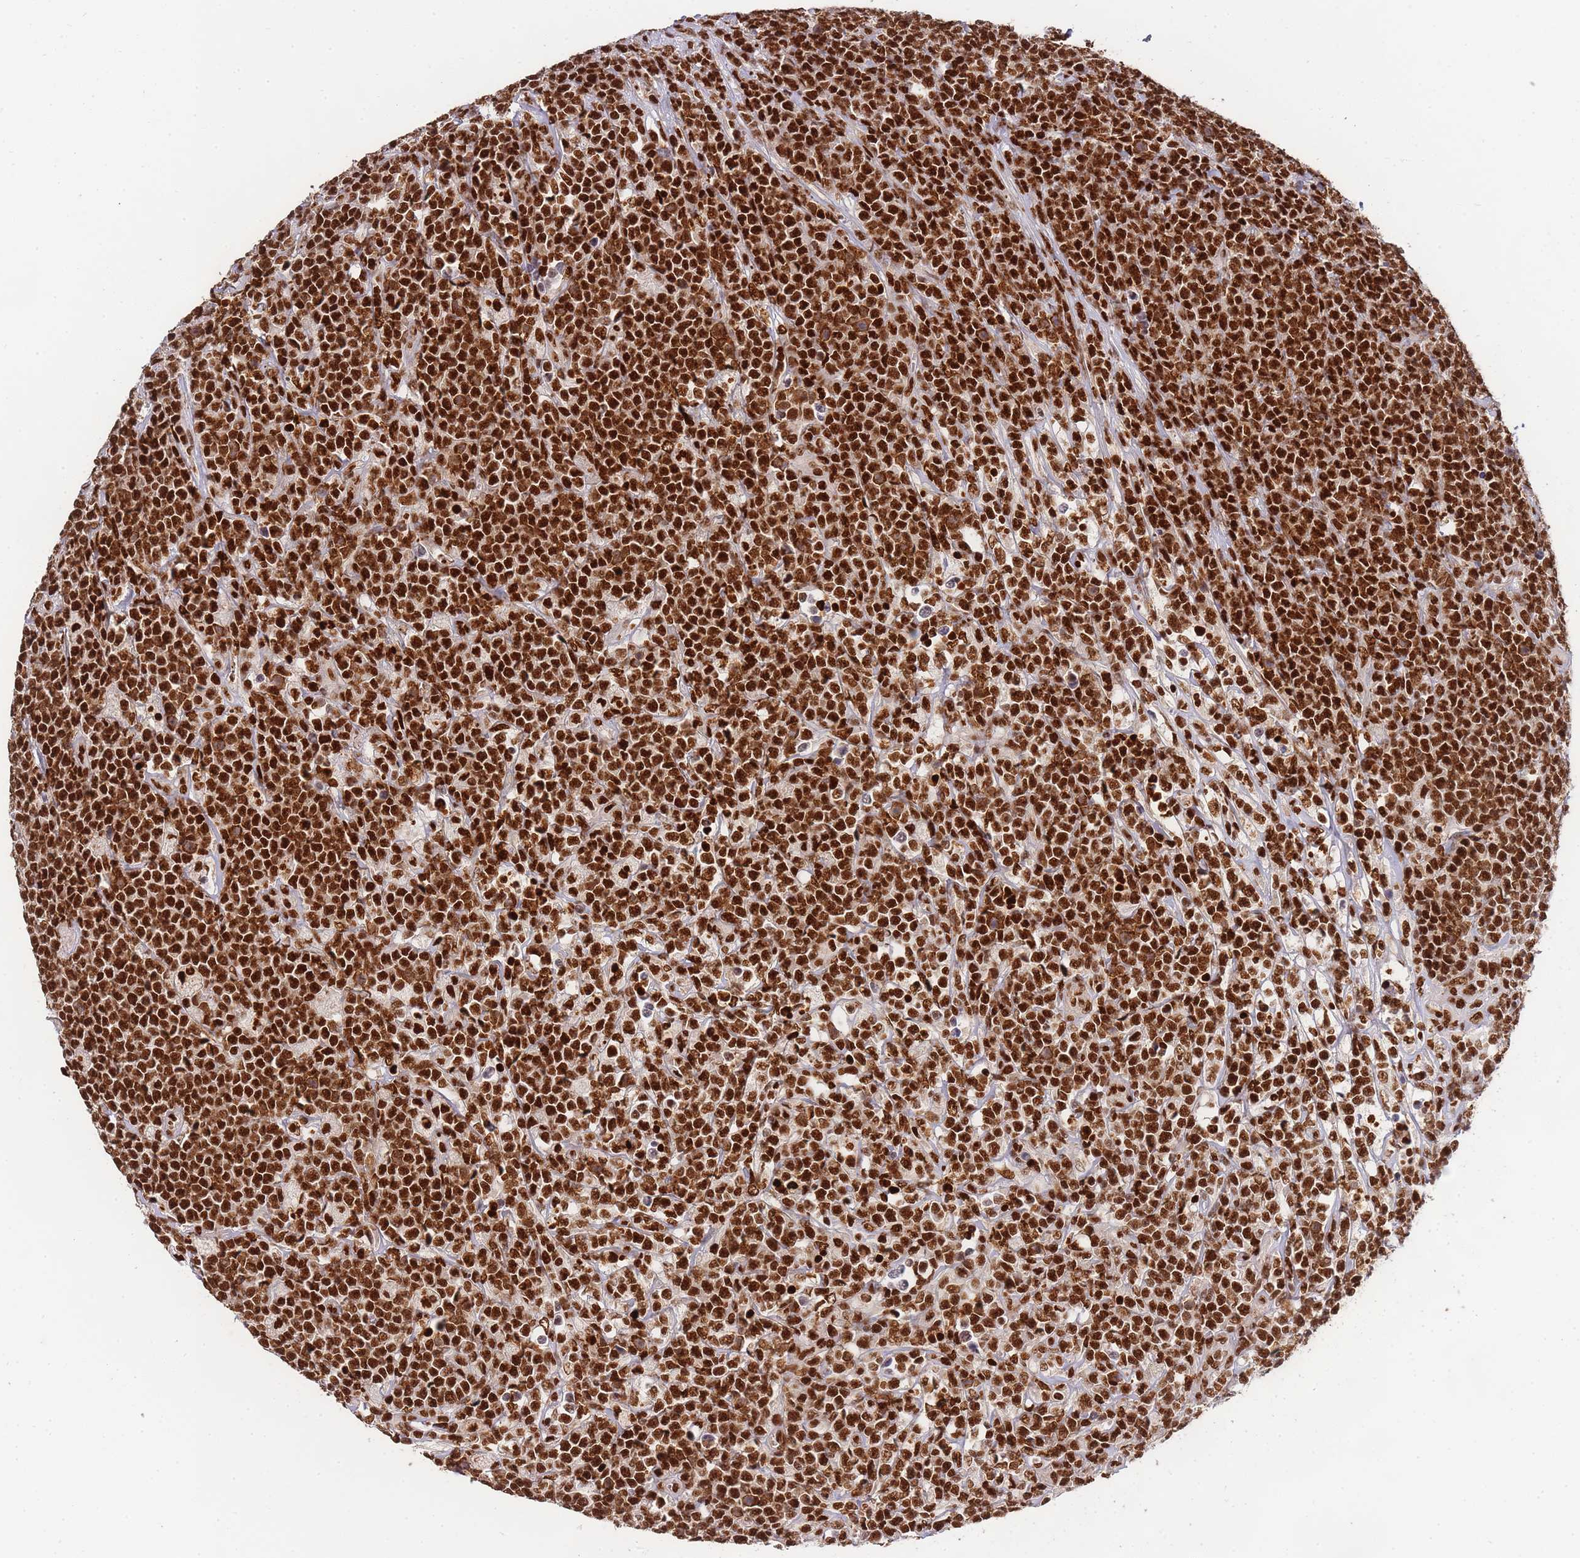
{"staining": {"intensity": "strong", "quantity": ">75%", "location": "nuclear"}, "tissue": "lymphoma", "cell_type": "Tumor cells", "image_type": "cancer", "snomed": [{"axis": "morphology", "description": "Malignant lymphoma, non-Hodgkin's type, High grade"}, {"axis": "topography", "description": "Small intestine"}], "caption": "Lymphoma tissue reveals strong nuclear expression in about >75% of tumor cells (brown staining indicates protein expression, while blue staining denotes nuclei).", "gene": "PRKDC", "patient": {"sex": "male", "age": 8}}